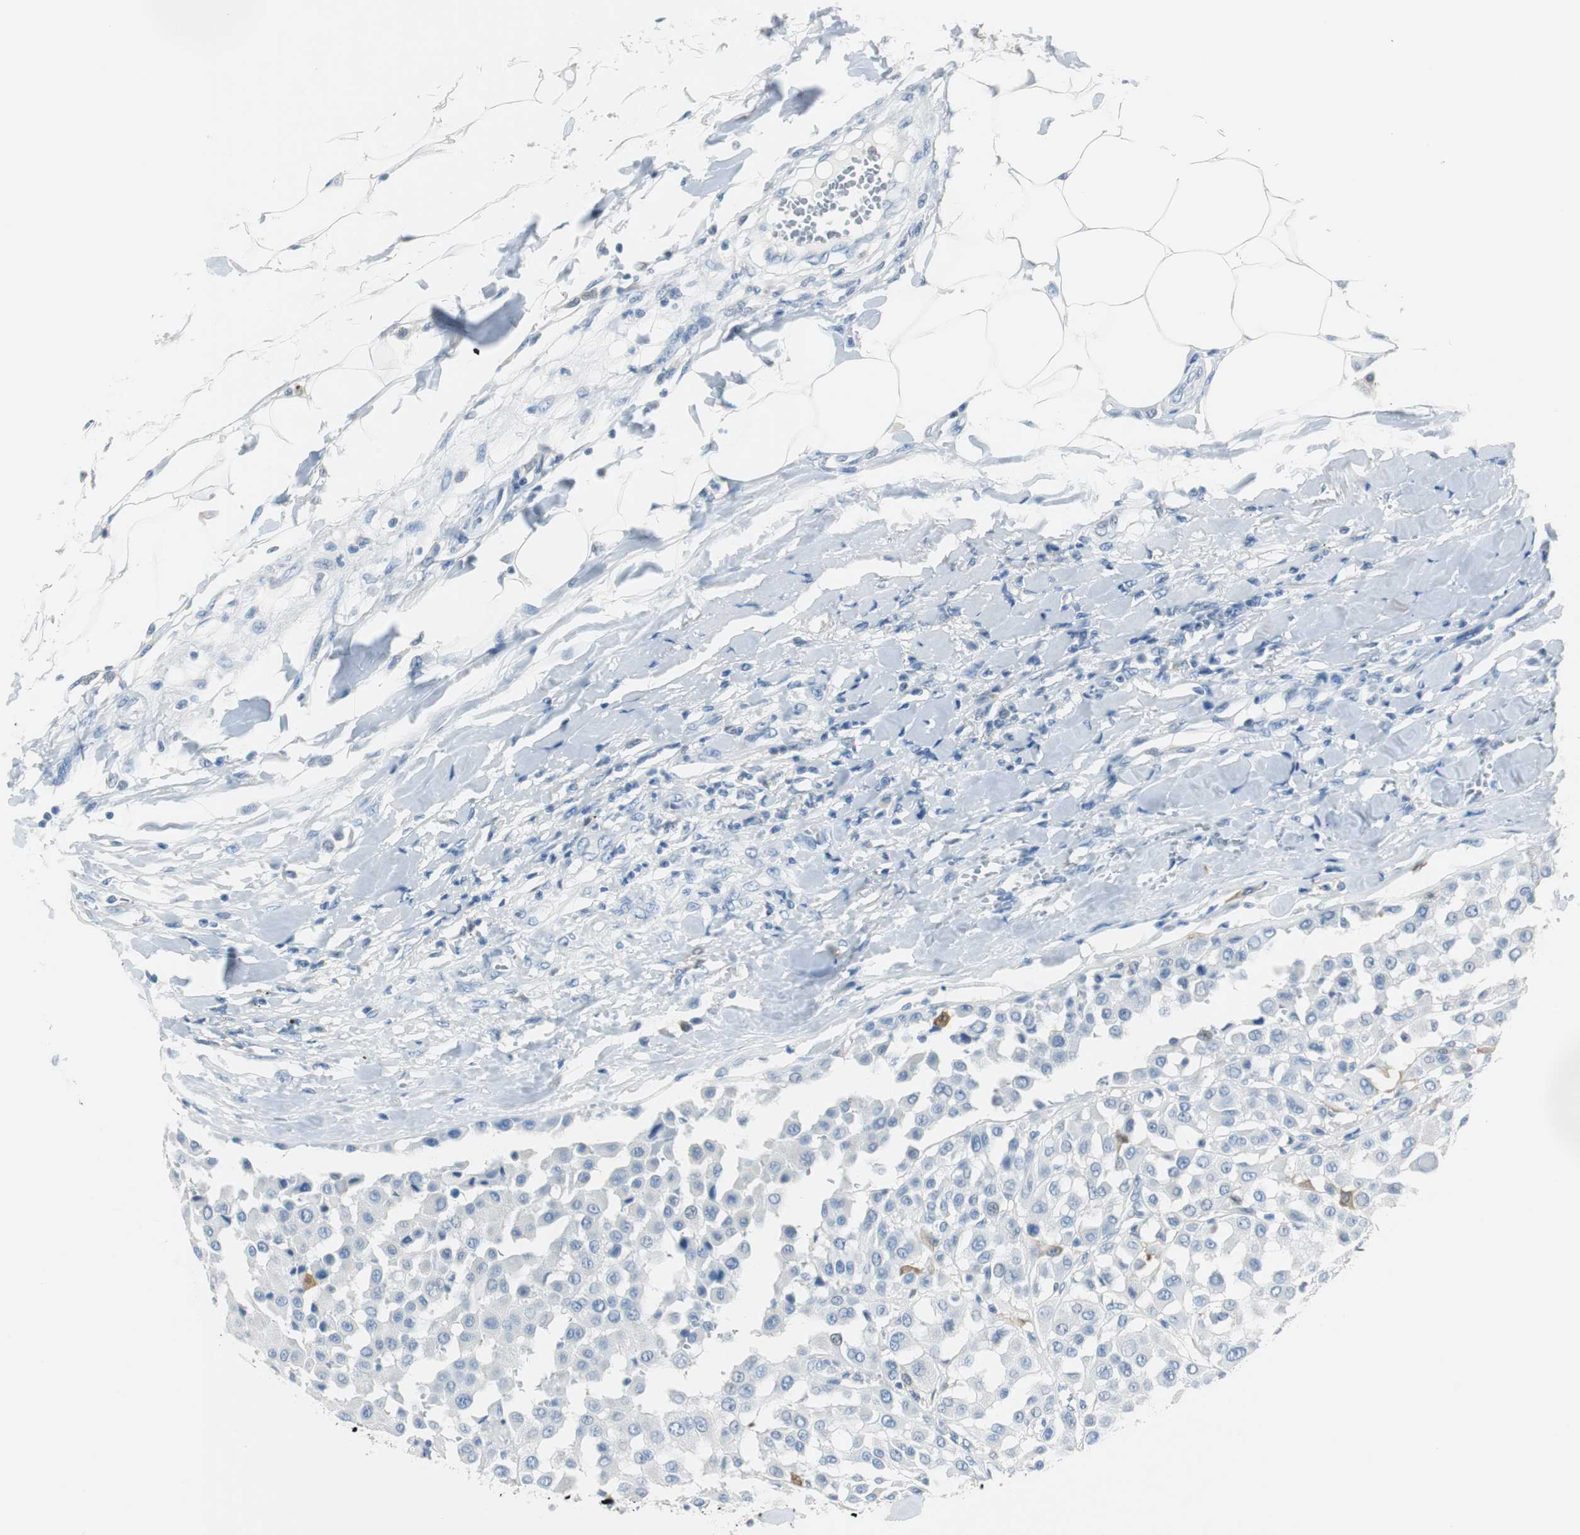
{"staining": {"intensity": "negative", "quantity": "none", "location": "none"}, "tissue": "melanoma", "cell_type": "Tumor cells", "image_type": "cancer", "snomed": [{"axis": "morphology", "description": "Malignant melanoma, Metastatic site"}, {"axis": "topography", "description": "Soft tissue"}], "caption": "Immunohistochemical staining of human melanoma exhibits no significant staining in tumor cells.", "gene": "FBP1", "patient": {"sex": "male", "age": 41}}